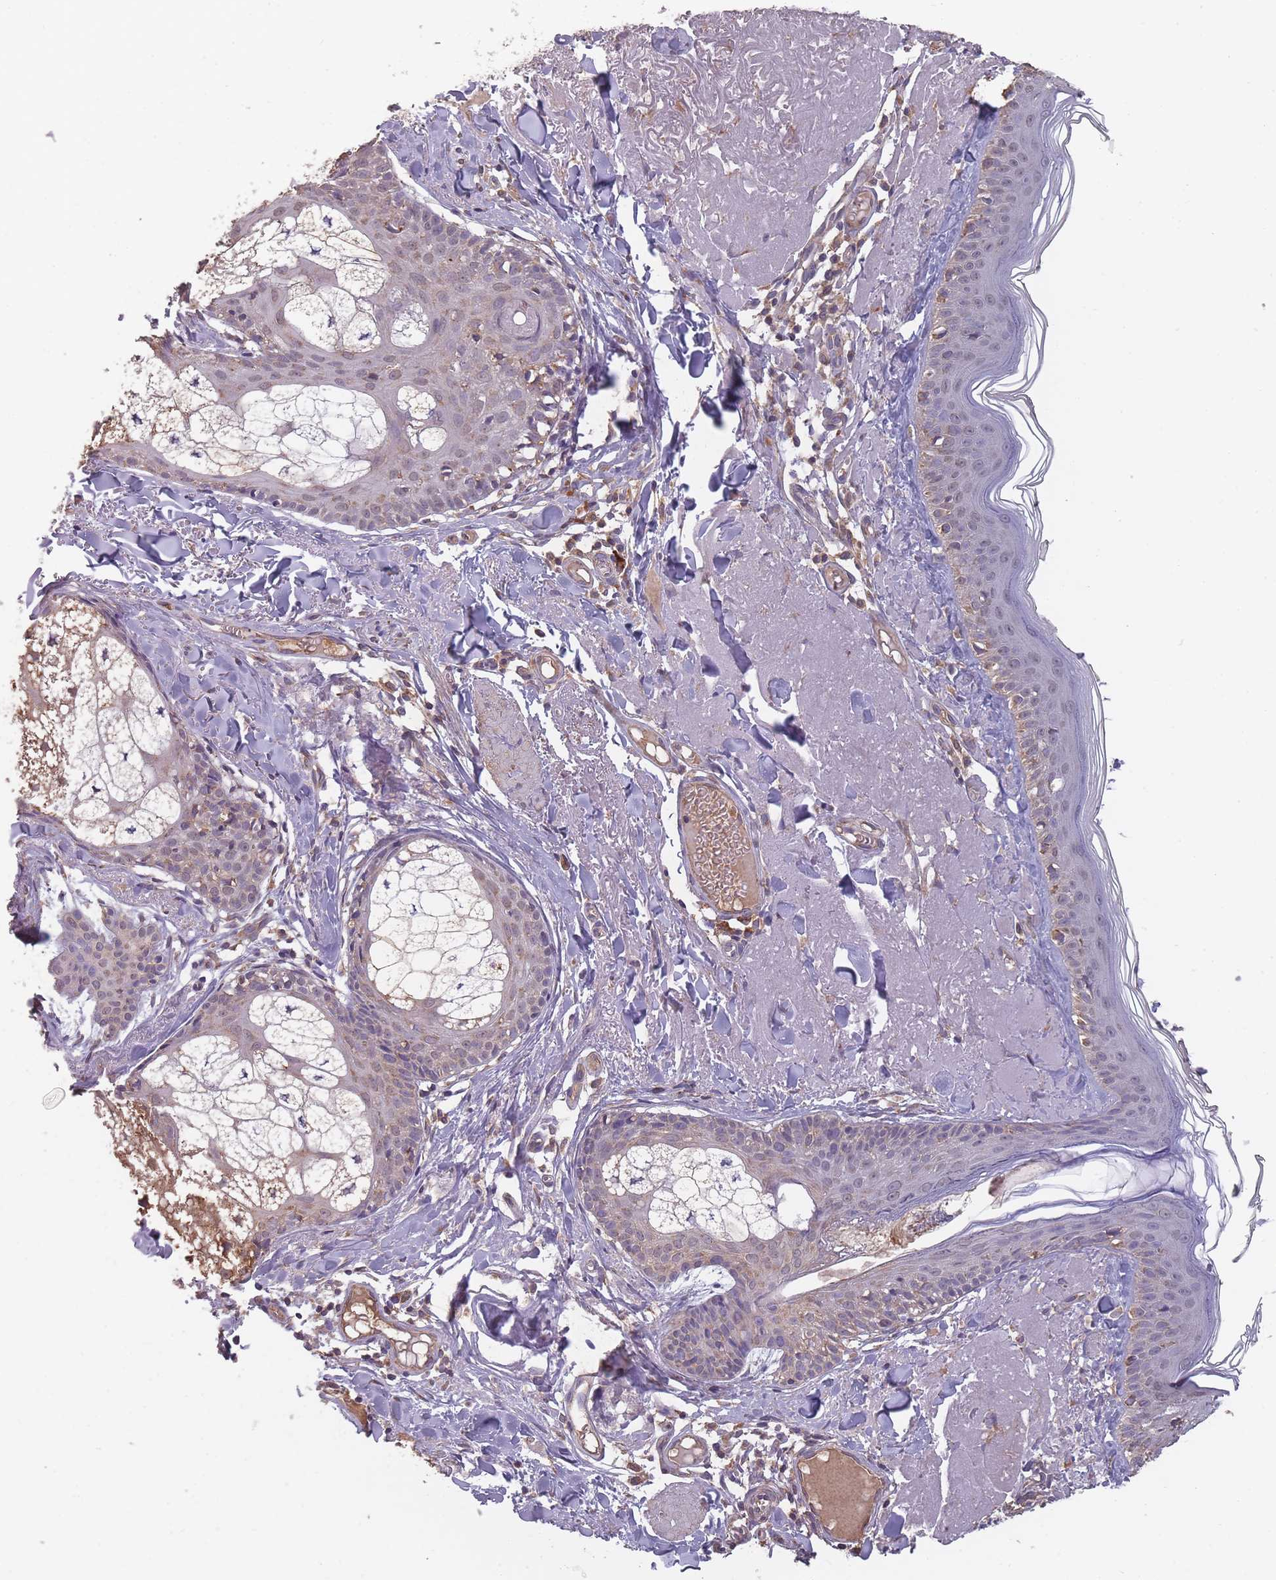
{"staining": {"intensity": "weak", "quantity": ">75%", "location": "cytoplasmic/membranous"}, "tissue": "skin", "cell_type": "Fibroblasts", "image_type": "normal", "snomed": [{"axis": "morphology", "description": "Normal tissue, NOS"}, {"axis": "morphology", "description": "Malignant melanoma, NOS"}, {"axis": "topography", "description": "Skin"}], "caption": "The photomicrograph demonstrates staining of benign skin, revealing weak cytoplasmic/membranous protein positivity (brown color) within fibroblasts. Nuclei are stained in blue.", "gene": "SANBR", "patient": {"sex": "male", "age": 80}}